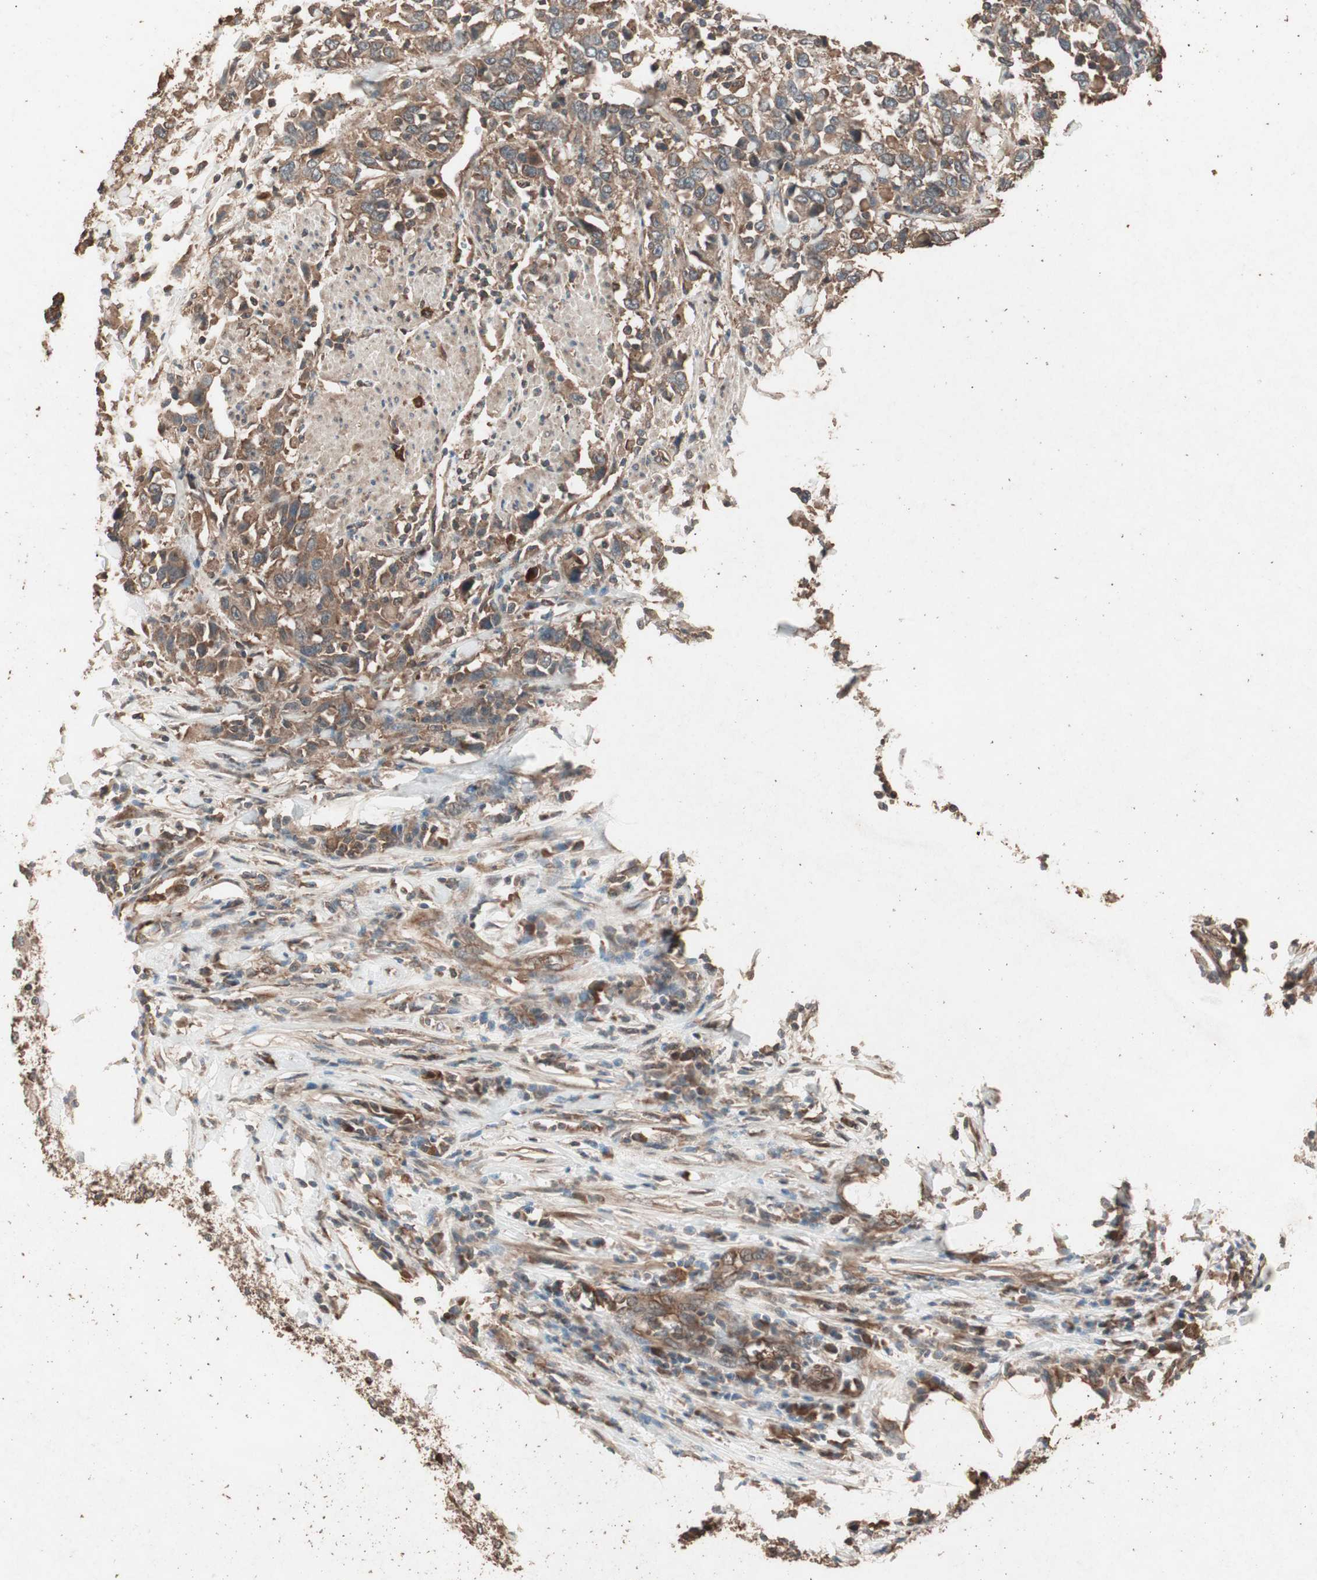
{"staining": {"intensity": "moderate", "quantity": ">75%", "location": "cytoplasmic/membranous"}, "tissue": "urothelial cancer", "cell_type": "Tumor cells", "image_type": "cancer", "snomed": [{"axis": "morphology", "description": "Urothelial carcinoma, High grade"}, {"axis": "topography", "description": "Urinary bladder"}], "caption": "DAB (3,3'-diaminobenzidine) immunohistochemical staining of human high-grade urothelial carcinoma demonstrates moderate cytoplasmic/membranous protein staining in approximately >75% of tumor cells.", "gene": "CCN4", "patient": {"sex": "male", "age": 61}}